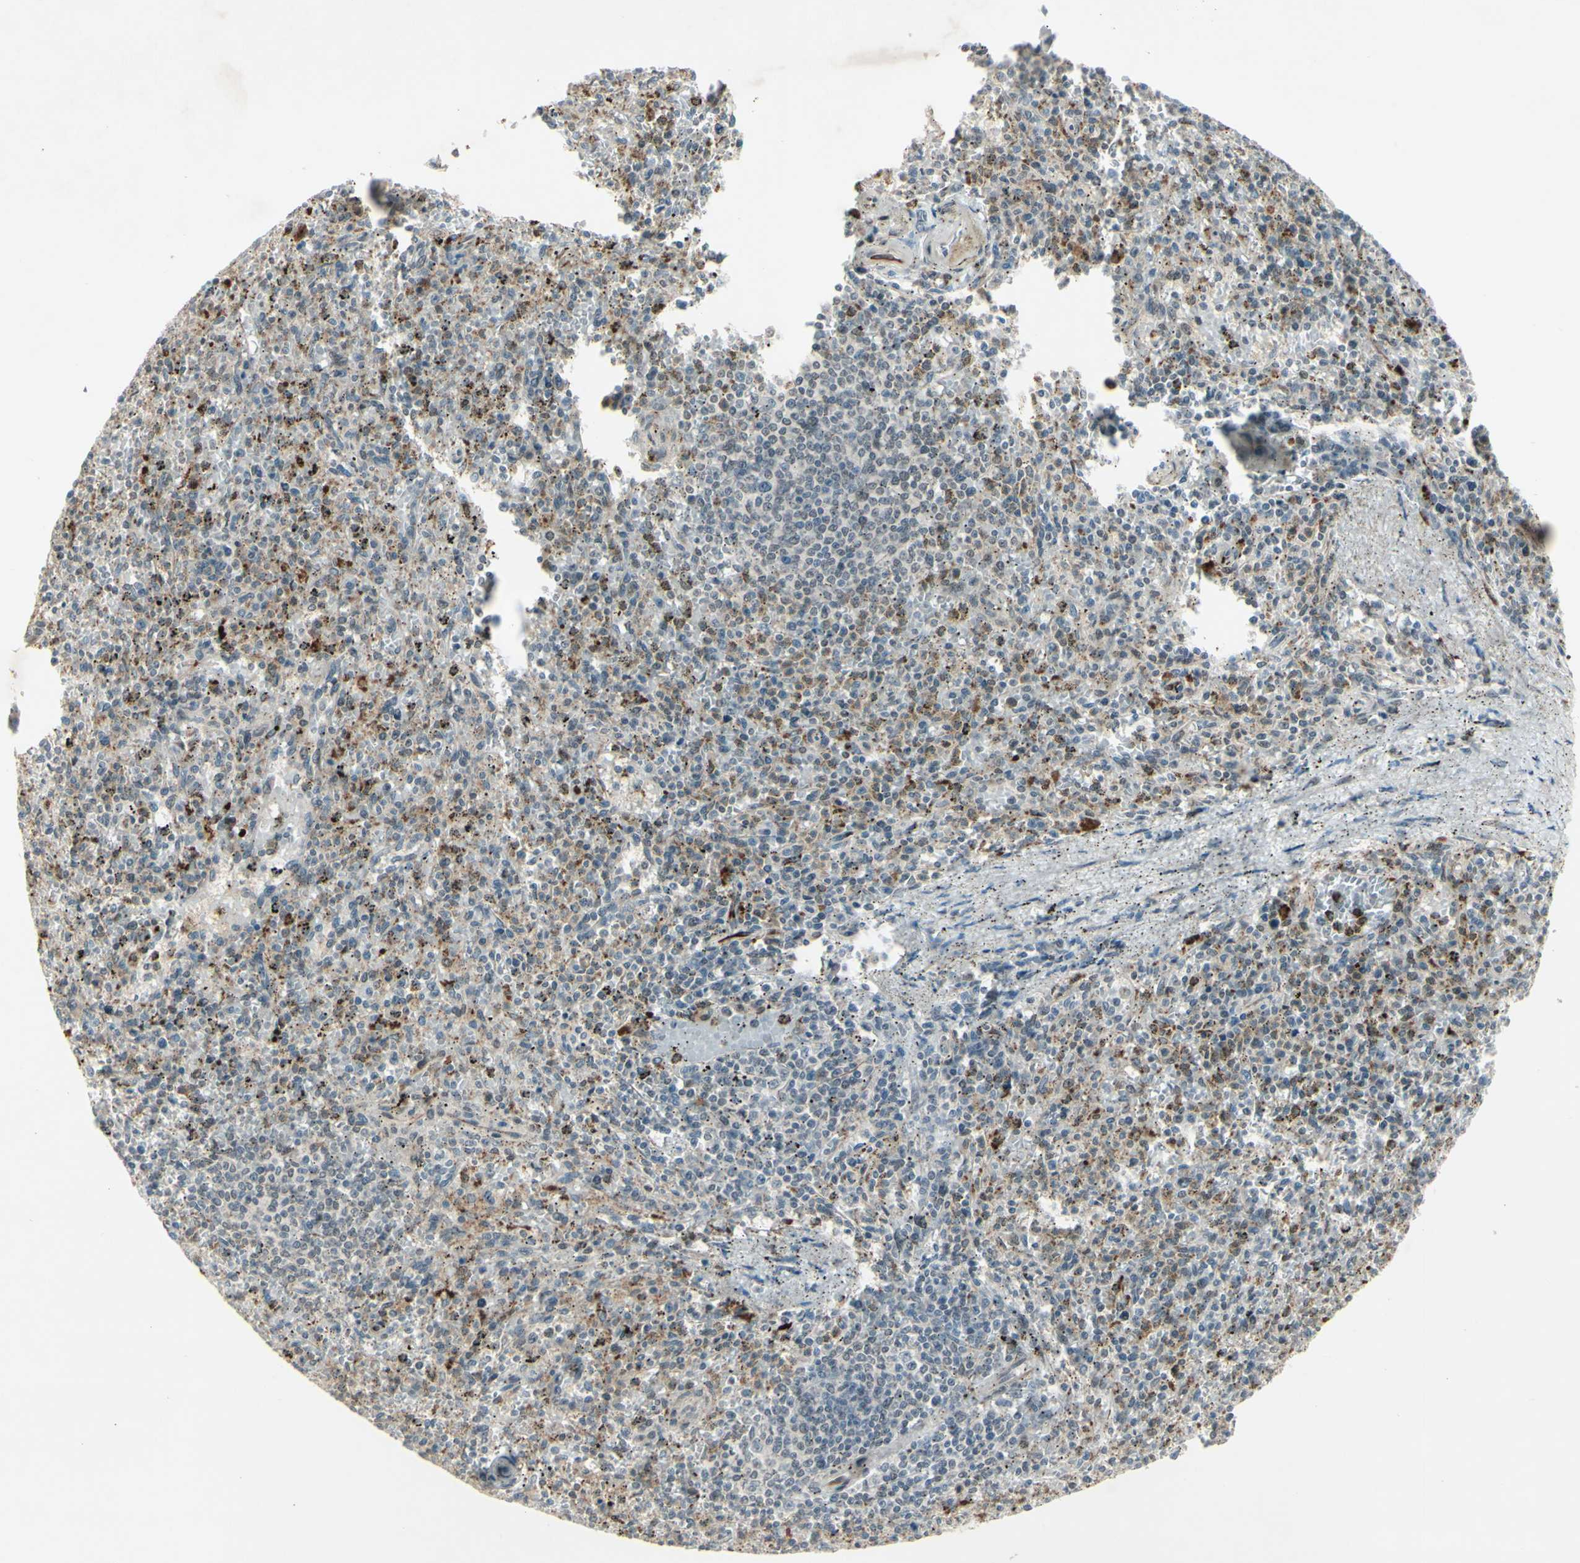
{"staining": {"intensity": "moderate", "quantity": "<25%", "location": "cytoplasmic/membranous"}, "tissue": "spleen", "cell_type": "Cells in red pulp", "image_type": "normal", "snomed": [{"axis": "morphology", "description": "Normal tissue, NOS"}, {"axis": "topography", "description": "Spleen"}], "caption": "Moderate cytoplasmic/membranous staining for a protein is present in approximately <25% of cells in red pulp of benign spleen using immunohistochemistry.", "gene": "FGFR2", "patient": {"sex": "male", "age": 72}}